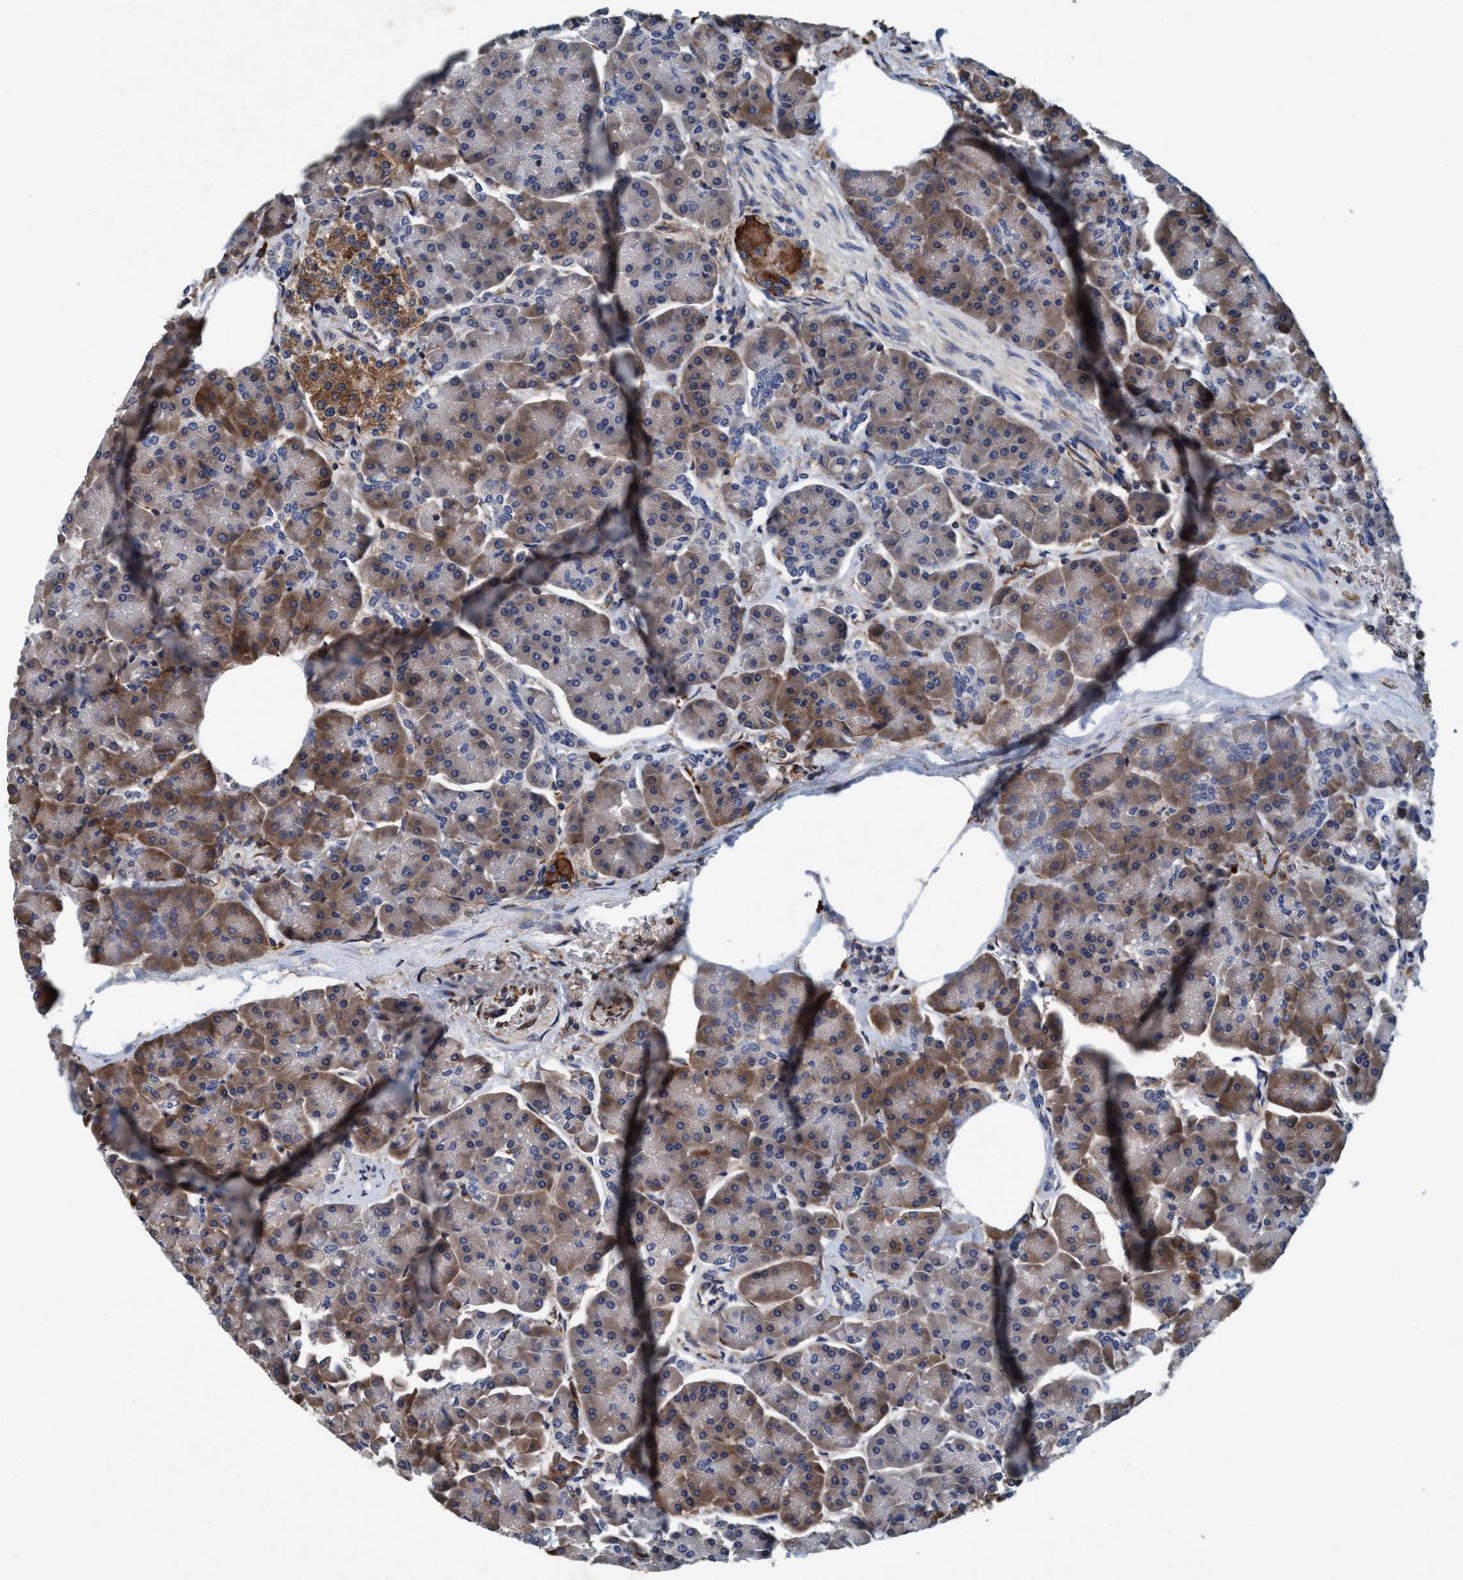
{"staining": {"intensity": "moderate", "quantity": ">75%", "location": "cytoplasmic/membranous"}, "tissue": "pancreas", "cell_type": "Exocrine glandular cells", "image_type": "normal", "snomed": [{"axis": "morphology", "description": "Normal tissue, NOS"}, {"axis": "topography", "description": "Pancreas"}], "caption": "Protein analysis of unremarkable pancreas displays moderate cytoplasmic/membranous positivity in about >75% of exocrine glandular cells.", "gene": "ENDOG", "patient": {"sex": "female", "age": 70}}